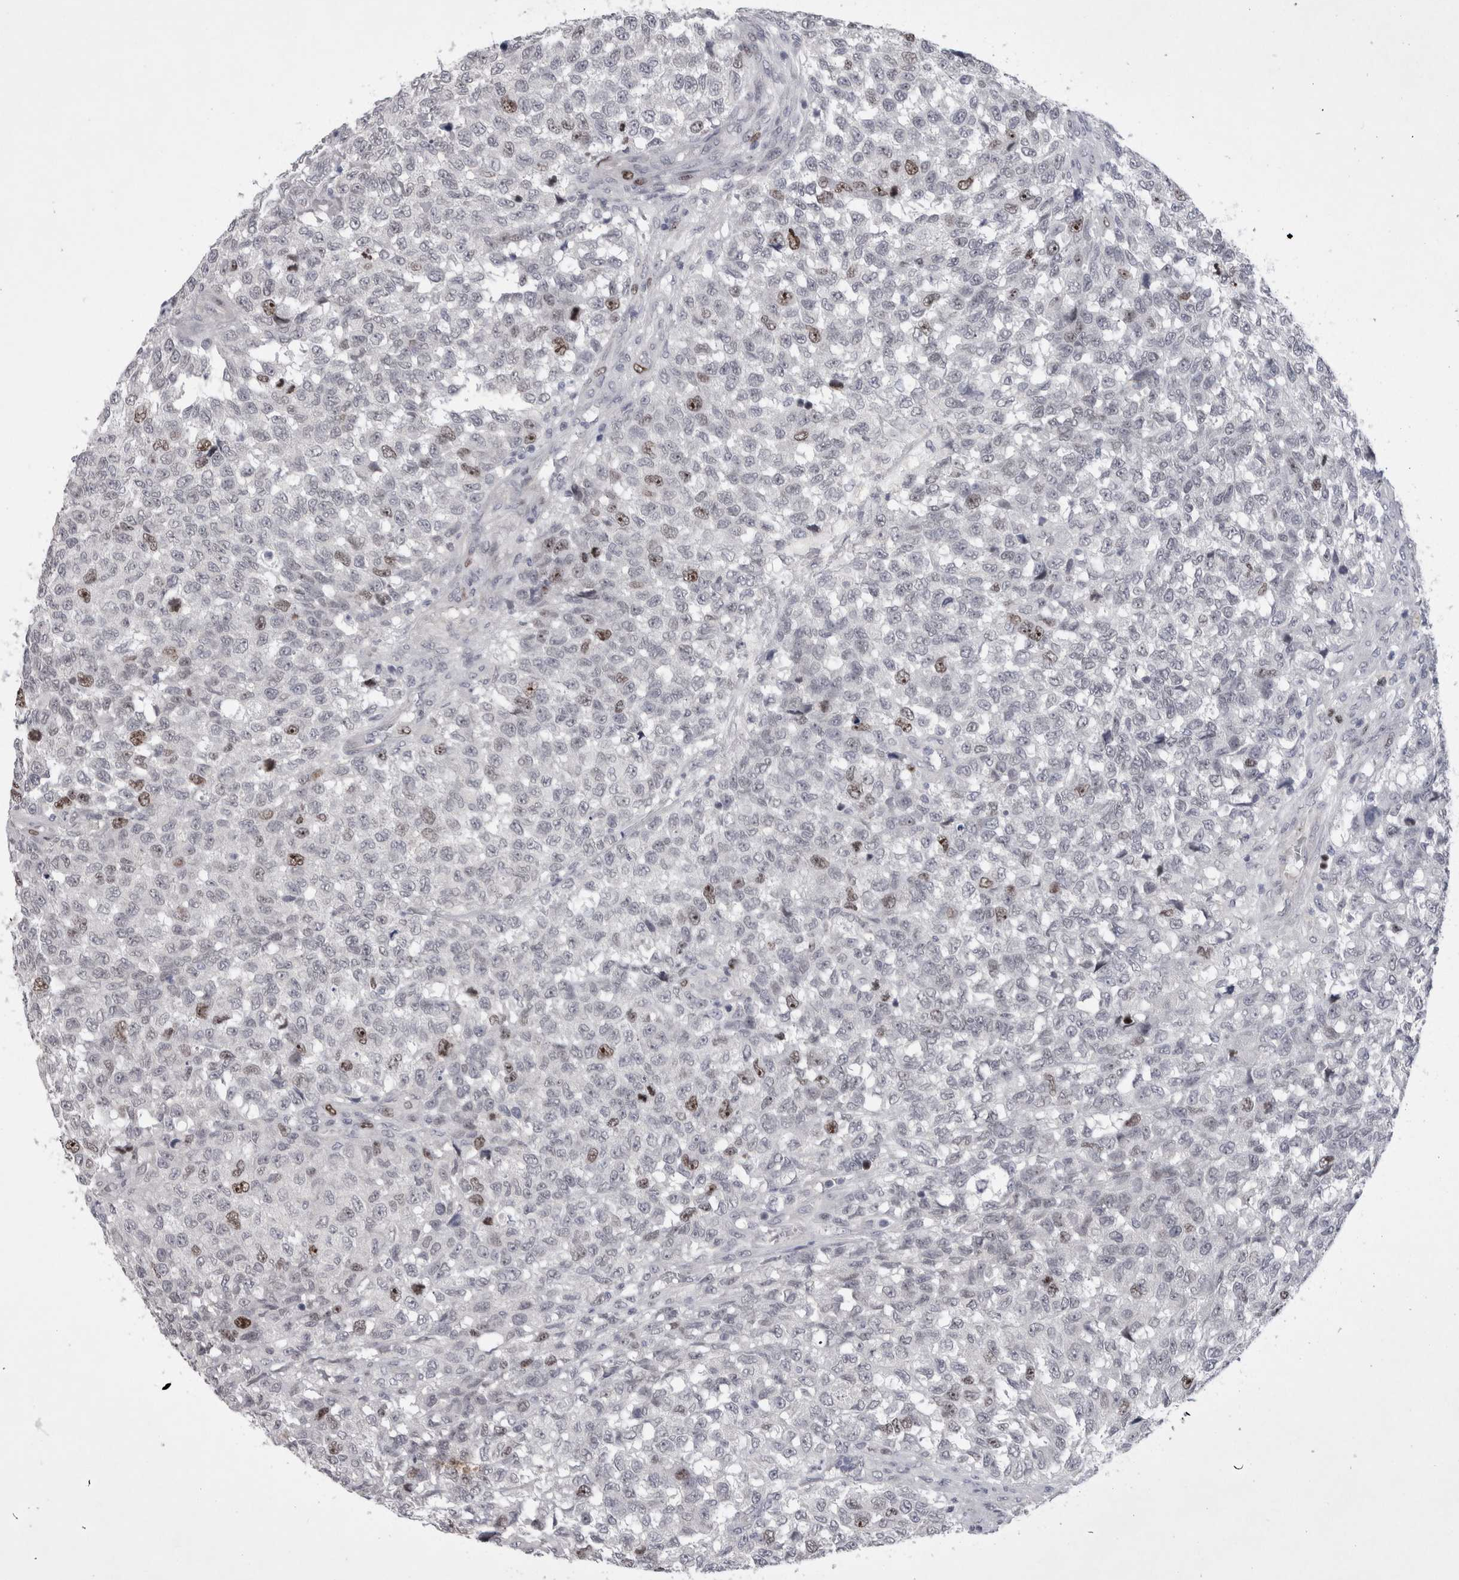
{"staining": {"intensity": "moderate", "quantity": "<25%", "location": "nuclear"}, "tissue": "testis cancer", "cell_type": "Tumor cells", "image_type": "cancer", "snomed": [{"axis": "morphology", "description": "Seminoma, NOS"}, {"axis": "topography", "description": "Testis"}], "caption": "Protein analysis of testis cancer (seminoma) tissue demonstrates moderate nuclear staining in approximately <25% of tumor cells. Using DAB (3,3'-diaminobenzidine) (brown) and hematoxylin (blue) stains, captured at high magnification using brightfield microscopy.", "gene": "KIF18B", "patient": {"sex": "male", "age": 59}}